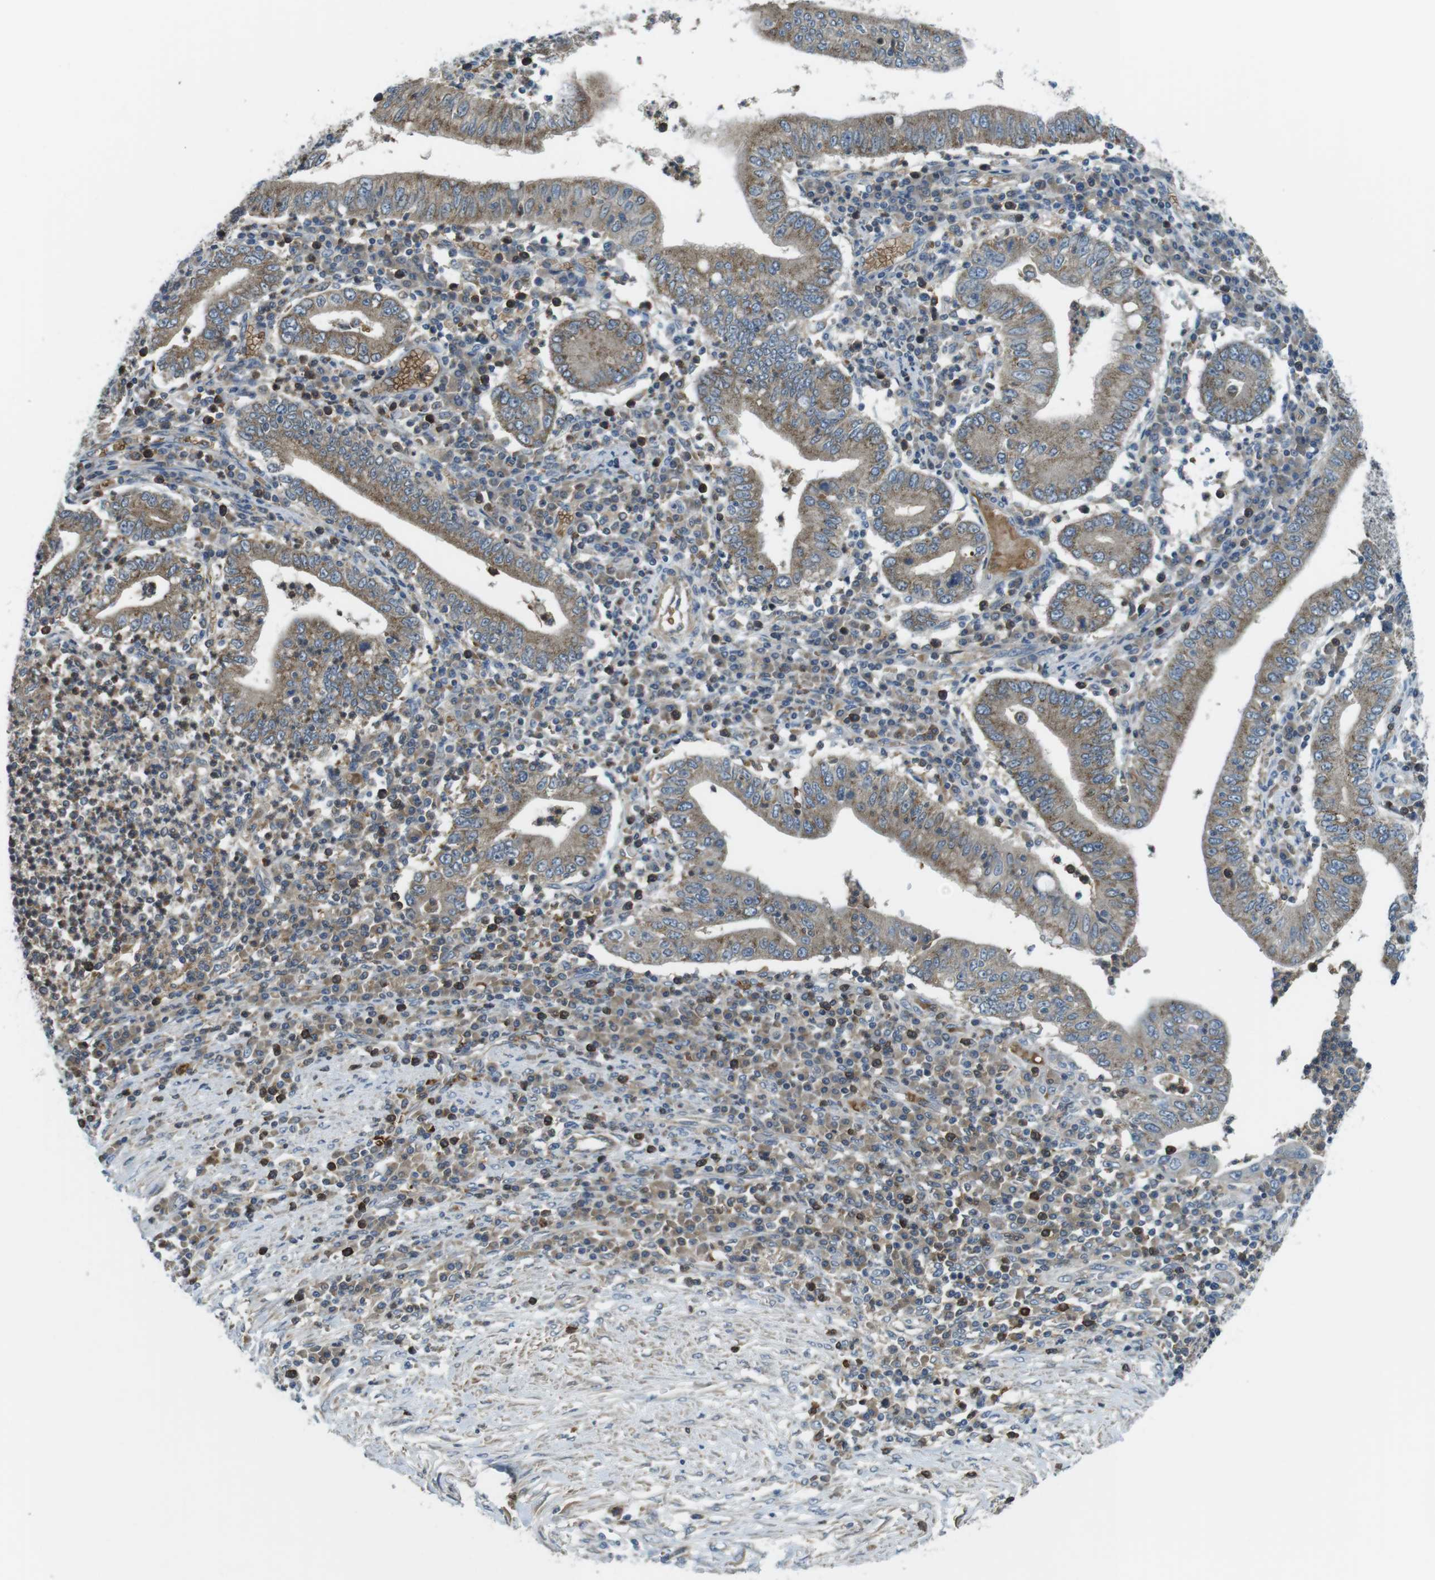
{"staining": {"intensity": "moderate", "quantity": ">75%", "location": "cytoplasmic/membranous"}, "tissue": "stomach cancer", "cell_type": "Tumor cells", "image_type": "cancer", "snomed": [{"axis": "morphology", "description": "Normal tissue, NOS"}, {"axis": "morphology", "description": "Adenocarcinoma, NOS"}, {"axis": "topography", "description": "Esophagus"}, {"axis": "topography", "description": "Stomach, upper"}, {"axis": "topography", "description": "Peripheral nerve tissue"}], "caption": "Brown immunohistochemical staining in adenocarcinoma (stomach) reveals moderate cytoplasmic/membranous positivity in about >75% of tumor cells.", "gene": "LRRC3B", "patient": {"sex": "male", "age": 62}}